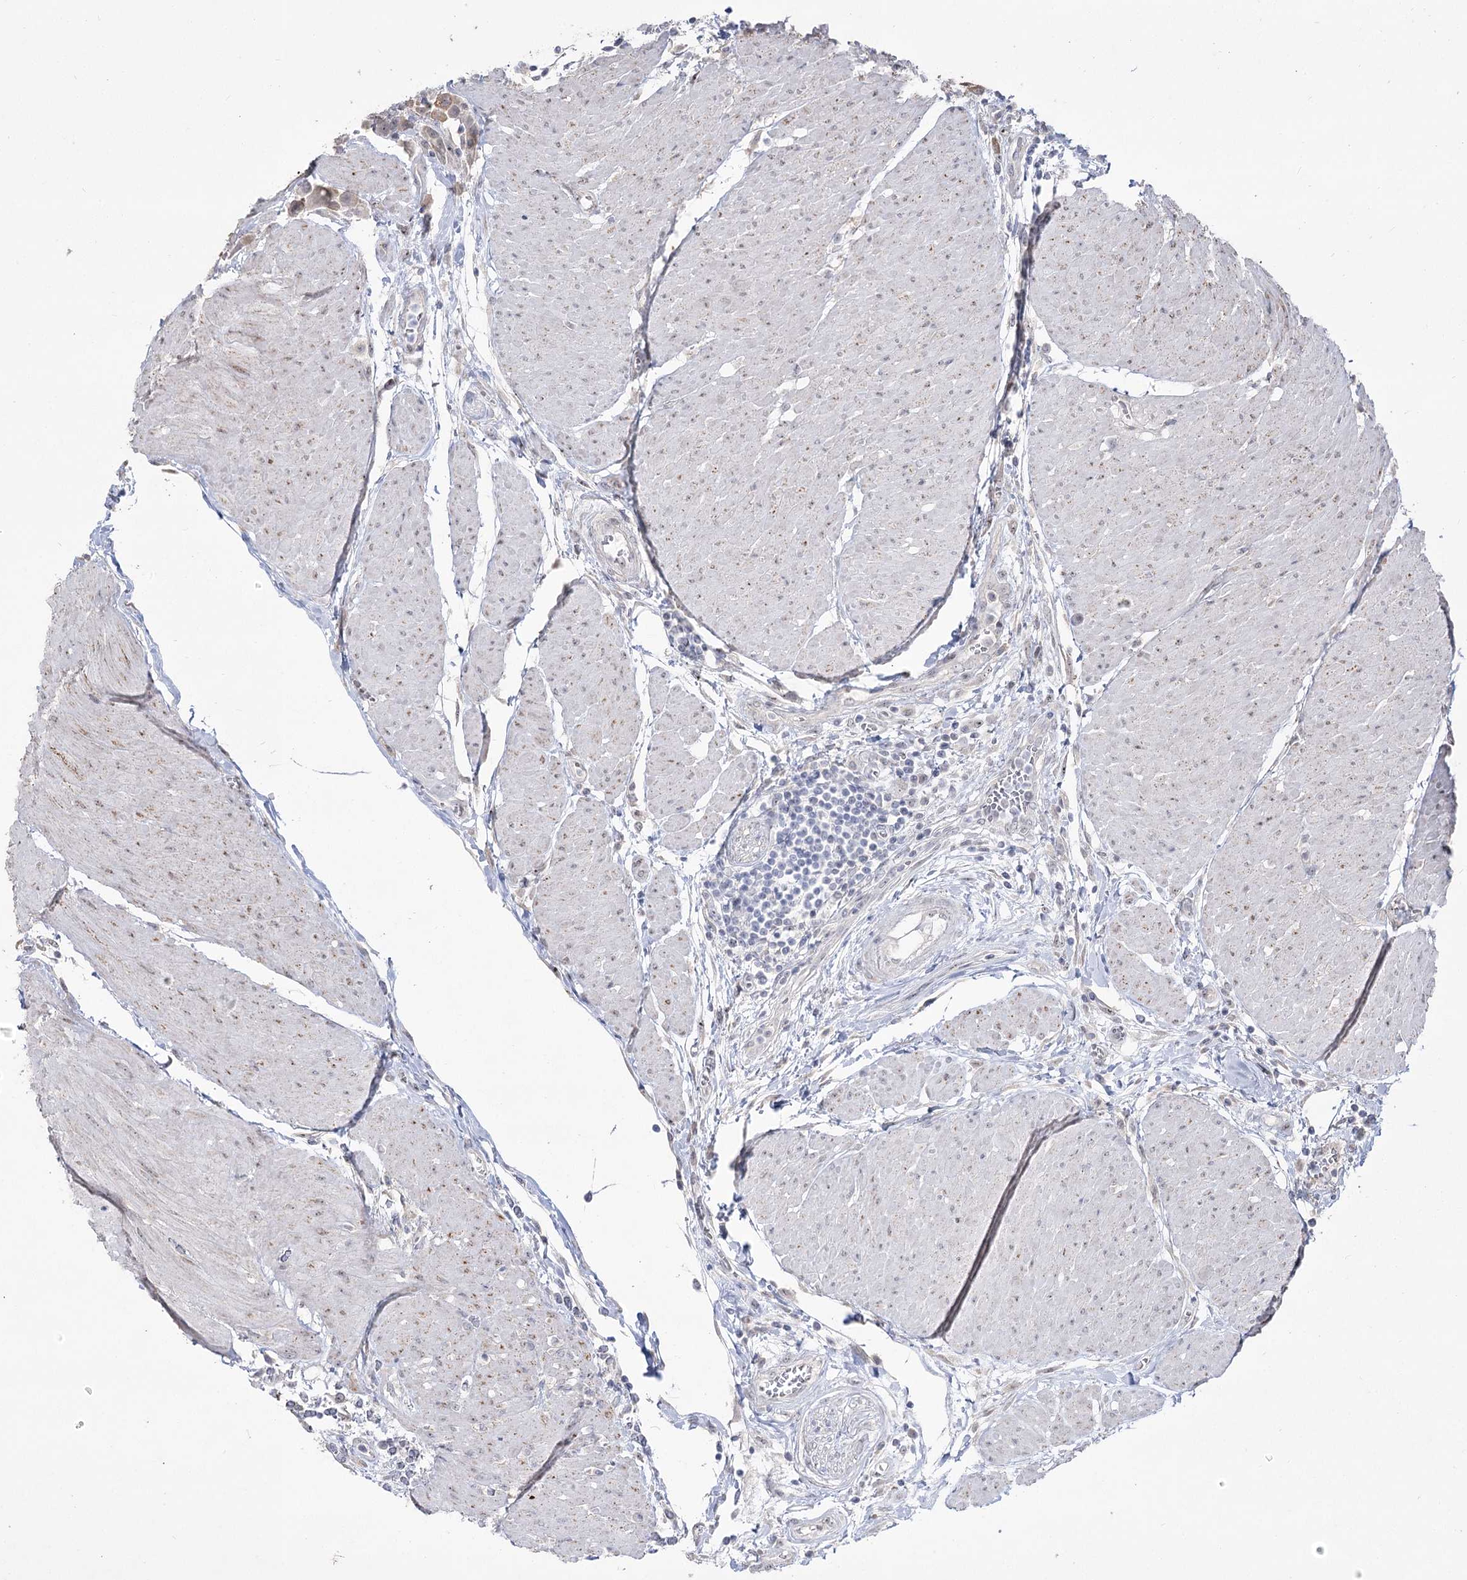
{"staining": {"intensity": "weak", "quantity": "25%-75%", "location": "cytoplasmic/membranous"}, "tissue": "urothelial cancer", "cell_type": "Tumor cells", "image_type": "cancer", "snomed": [{"axis": "morphology", "description": "Urothelial carcinoma, High grade"}, {"axis": "topography", "description": "Urinary bladder"}], "caption": "Urothelial cancer stained with immunohistochemistry (IHC) exhibits weak cytoplasmic/membranous staining in approximately 25%-75% of tumor cells. (Brightfield microscopy of DAB IHC at high magnification).", "gene": "DDX50", "patient": {"sex": "male", "age": 50}}